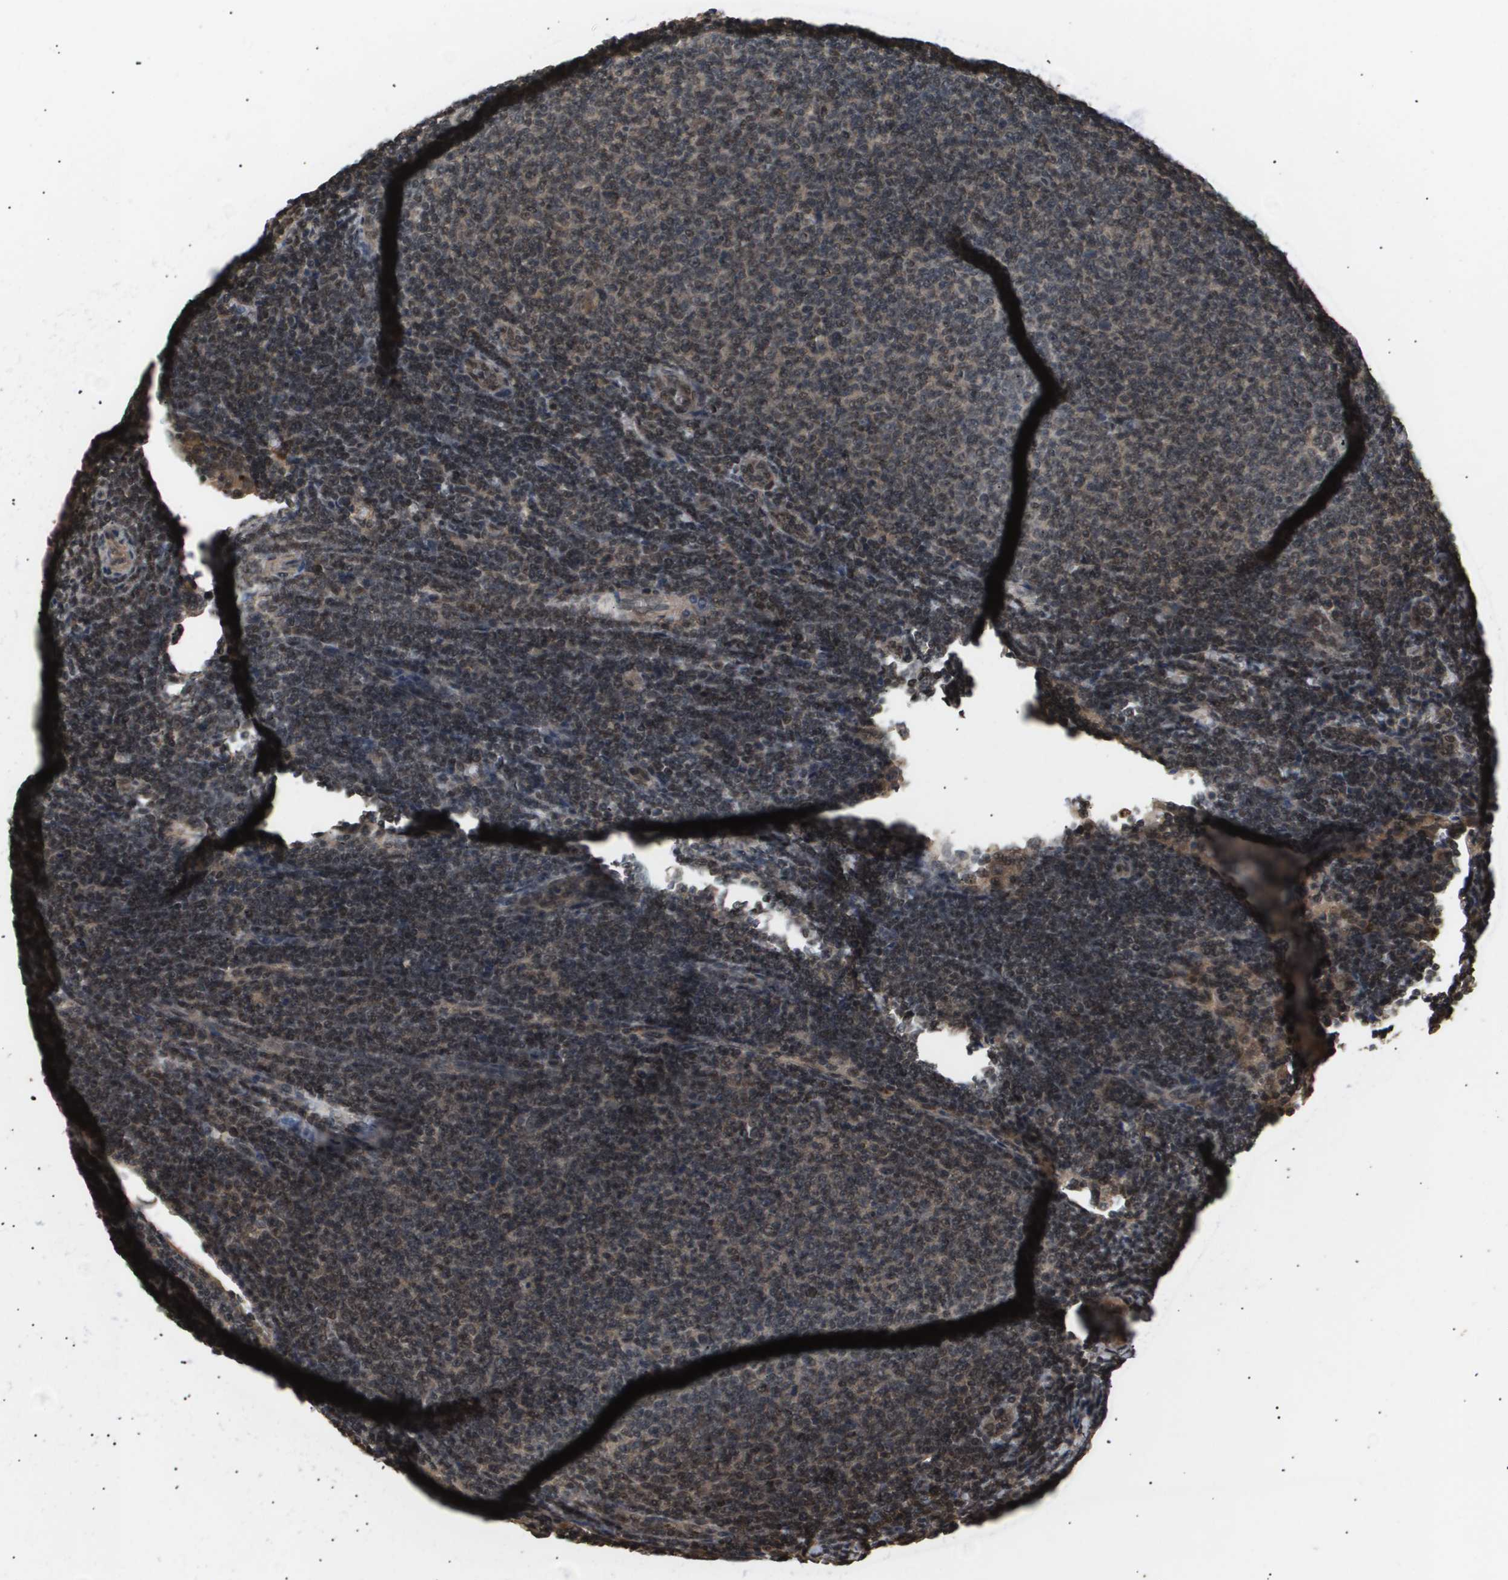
{"staining": {"intensity": "weak", "quantity": ">75%", "location": "nuclear"}, "tissue": "lymphoma", "cell_type": "Tumor cells", "image_type": "cancer", "snomed": [{"axis": "morphology", "description": "Malignant lymphoma, non-Hodgkin's type, Low grade"}, {"axis": "topography", "description": "Lymph node"}], "caption": "Lymphoma was stained to show a protein in brown. There is low levels of weak nuclear staining in about >75% of tumor cells.", "gene": "ING1", "patient": {"sex": "male", "age": 66}}